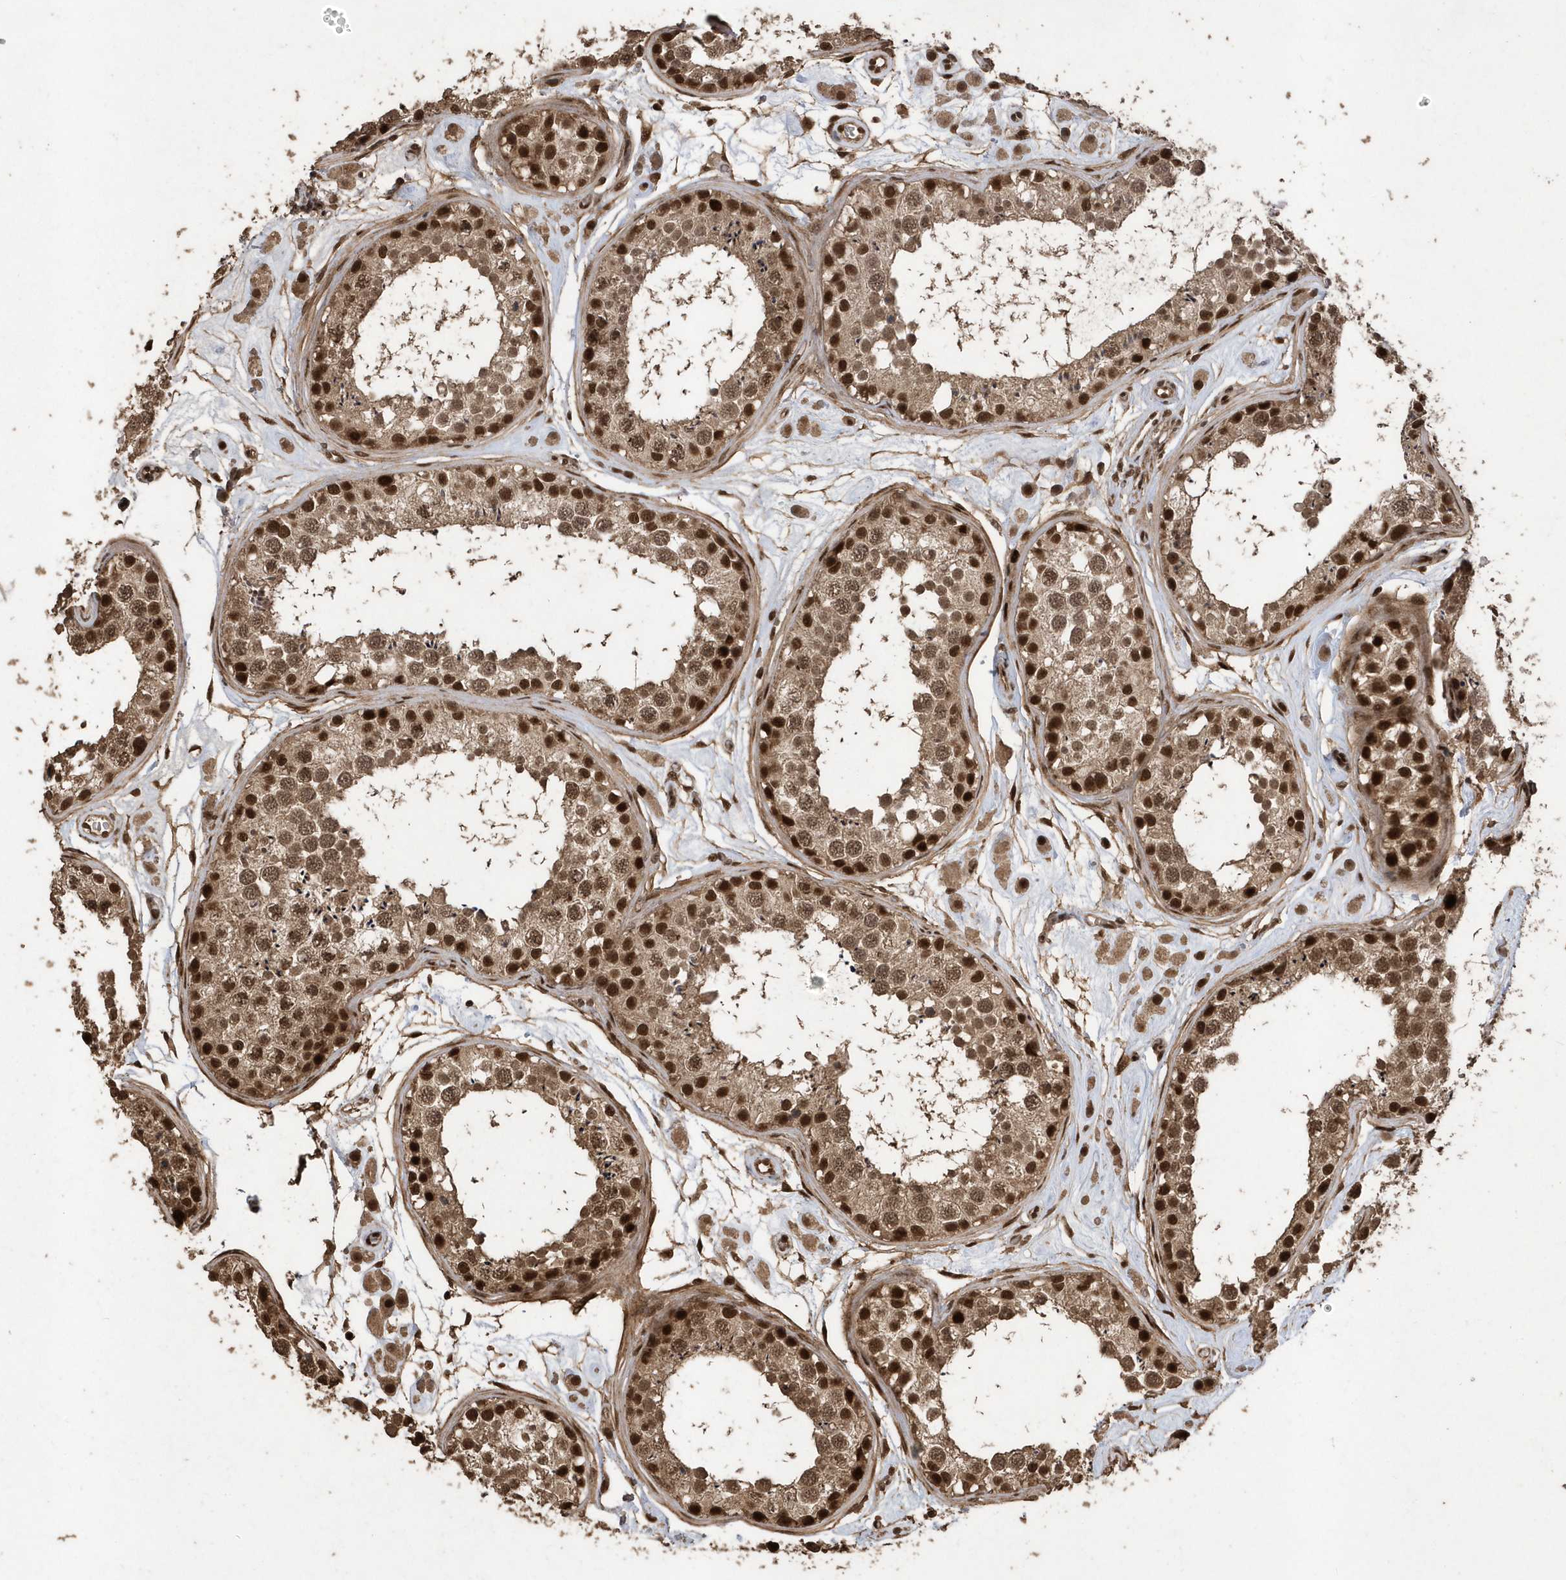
{"staining": {"intensity": "strong", "quantity": ">75%", "location": "cytoplasmic/membranous,nuclear"}, "tissue": "testis", "cell_type": "Cells in seminiferous ducts", "image_type": "normal", "snomed": [{"axis": "morphology", "description": "Normal tissue, NOS"}, {"axis": "topography", "description": "Testis"}], "caption": "Protein expression analysis of benign testis reveals strong cytoplasmic/membranous,nuclear expression in about >75% of cells in seminiferous ducts.", "gene": "INTS12", "patient": {"sex": "male", "age": 25}}